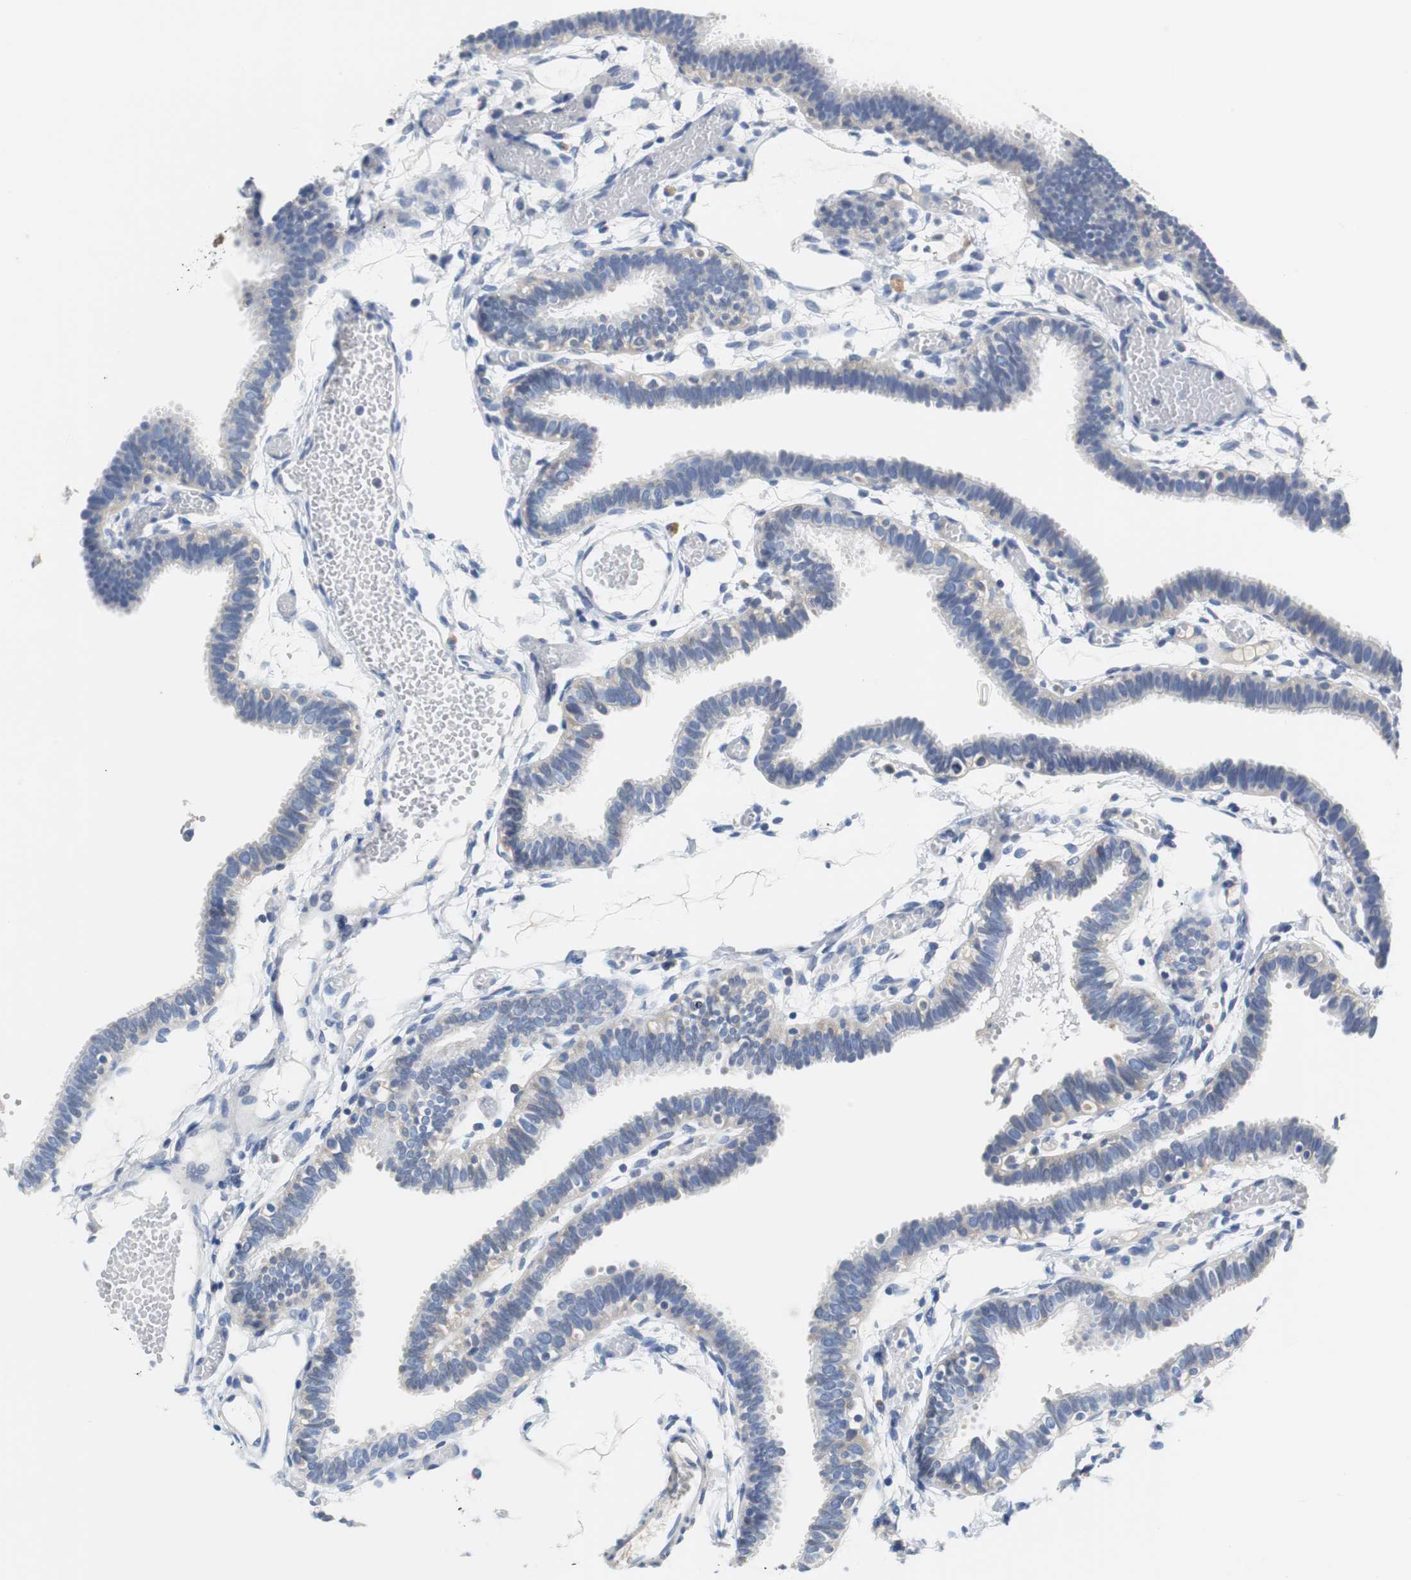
{"staining": {"intensity": "negative", "quantity": "none", "location": "none"}, "tissue": "fallopian tube", "cell_type": "Glandular cells", "image_type": "normal", "snomed": [{"axis": "morphology", "description": "Normal tissue, NOS"}, {"axis": "topography", "description": "Fallopian tube"}], "caption": "The histopathology image shows no staining of glandular cells in unremarkable fallopian tube.", "gene": "PCK1", "patient": {"sex": "female", "age": 29}}